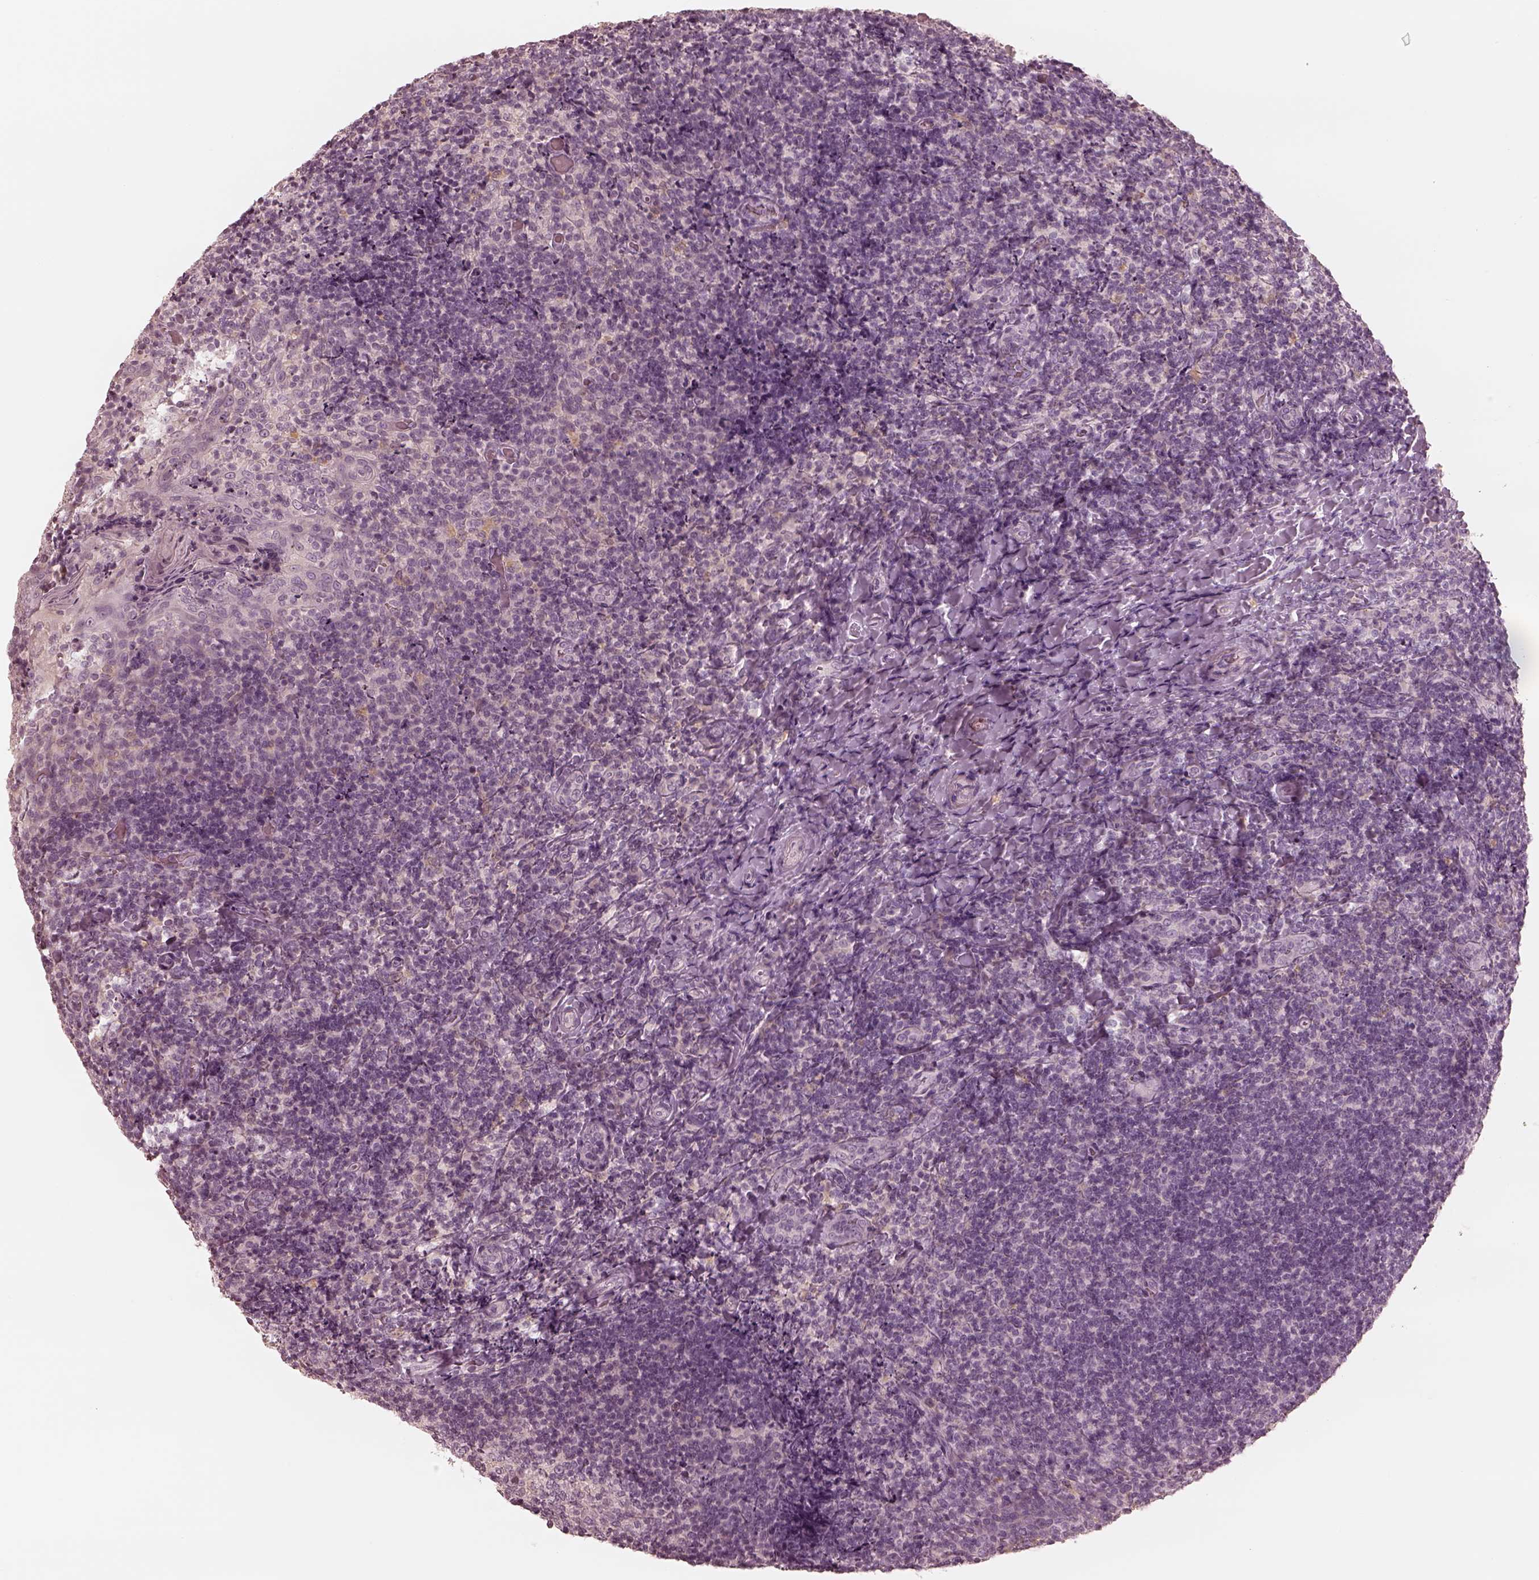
{"staining": {"intensity": "negative", "quantity": "none", "location": "none"}, "tissue": "tonsil", "cell_type": "Germinal center cells", "image_type": "normal", "snomed": [{"axis": "morphology", "description": "Normal tissue, NOS"}, {"axis": "topography", "description": "Tonsil"}], "caption": "A high-resolution micrograph shows immunohistochemistry (IHC) staining of unremarkable tonsil, which exhibits no significant positivity in germinal center cells. Brightfield microscopy of immunohistochemistry stained with DAB (3,3'-diaminobenzidine) (brown) and hematoxylin (blue), captured at high magnification.", "gene": "CALR3", "patient": {"sex": "female", "age": 10}}